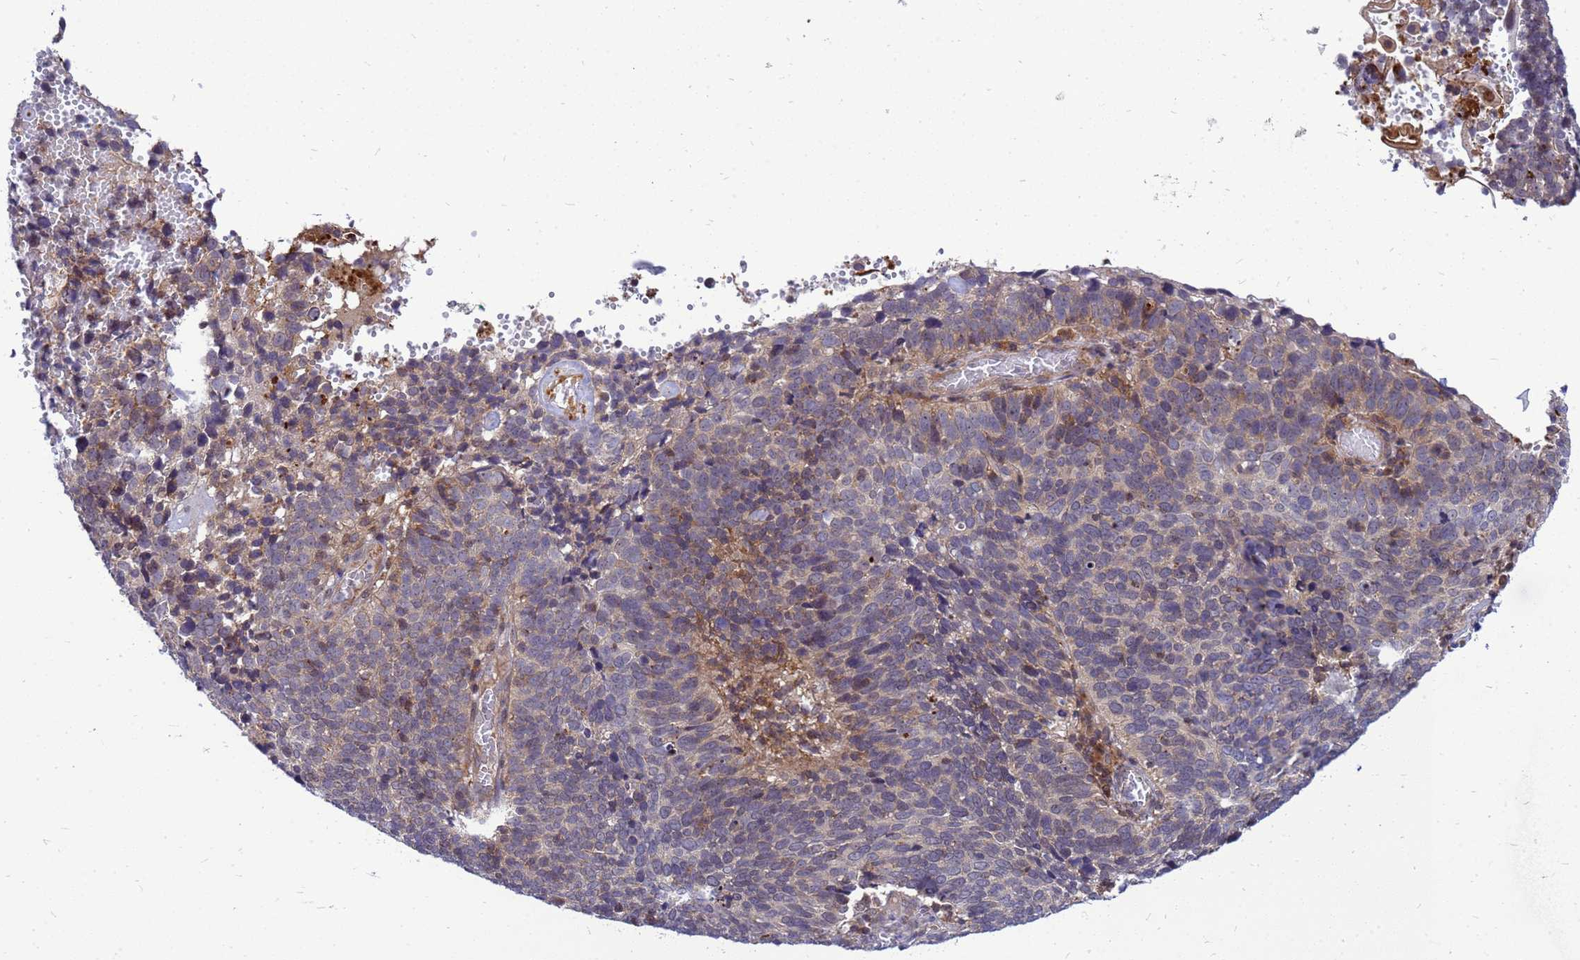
{"staining": {"intensity": "weak", "quantity": "<25%", "location": "cytoplasmic/membranous"}, "tissue": "cervical cancer", "cell_type": "Tumor cells", "image_type": "cancer", "snomed": [{"axis": "morphology", "description": "Squamous cell carcinoma, NOS"}, {"axis": "topography", "description": "Cervix"}], "caption": "This is a histopathology image of immunohistochemistry (IHC) staining of cervical cancer (squamous cell carcinoma), which shows no positivity in tumor cells.", "gene": "C12orf43", "patient": {"sex": "female", "age": 39}}